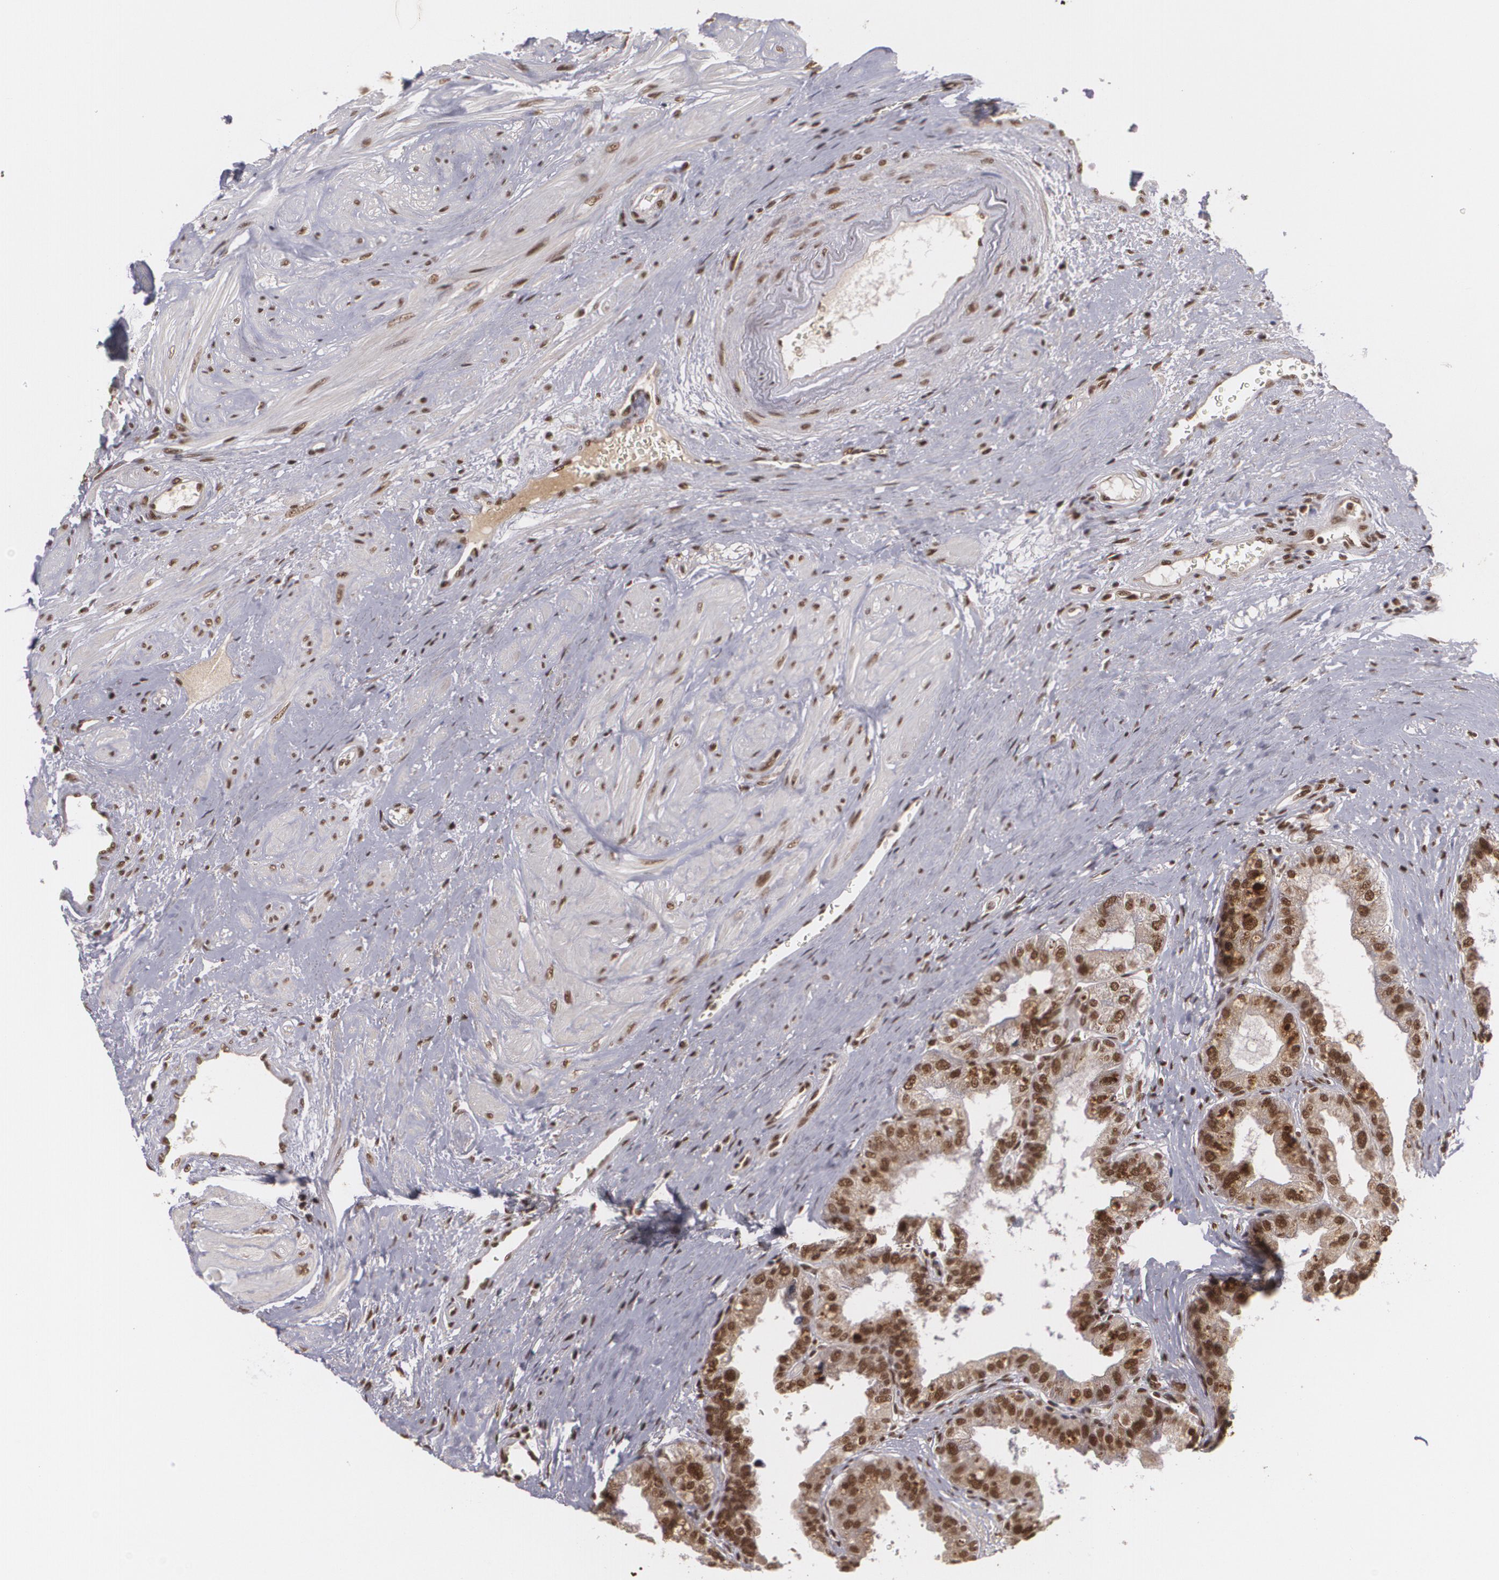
{"staining": {"intensity": "moderate", "quantity": ">75%", "location": "nuclear"}, "tissue": "prostate", "cell_type": "Glandular cells", "image_type": "normal", "snomed": [{"axis": "morphology", "description": "Normal tissue, NOS"}, {"axis": "topography", "description": "Prostate"}], "caption": "Immunohistochemical staining of normal human prostate displays medium levels of moderate nuclear staining in about >75% of glandular cells.", "gene": "RXRB", "patient": {"sex": "male", "age": 60}}